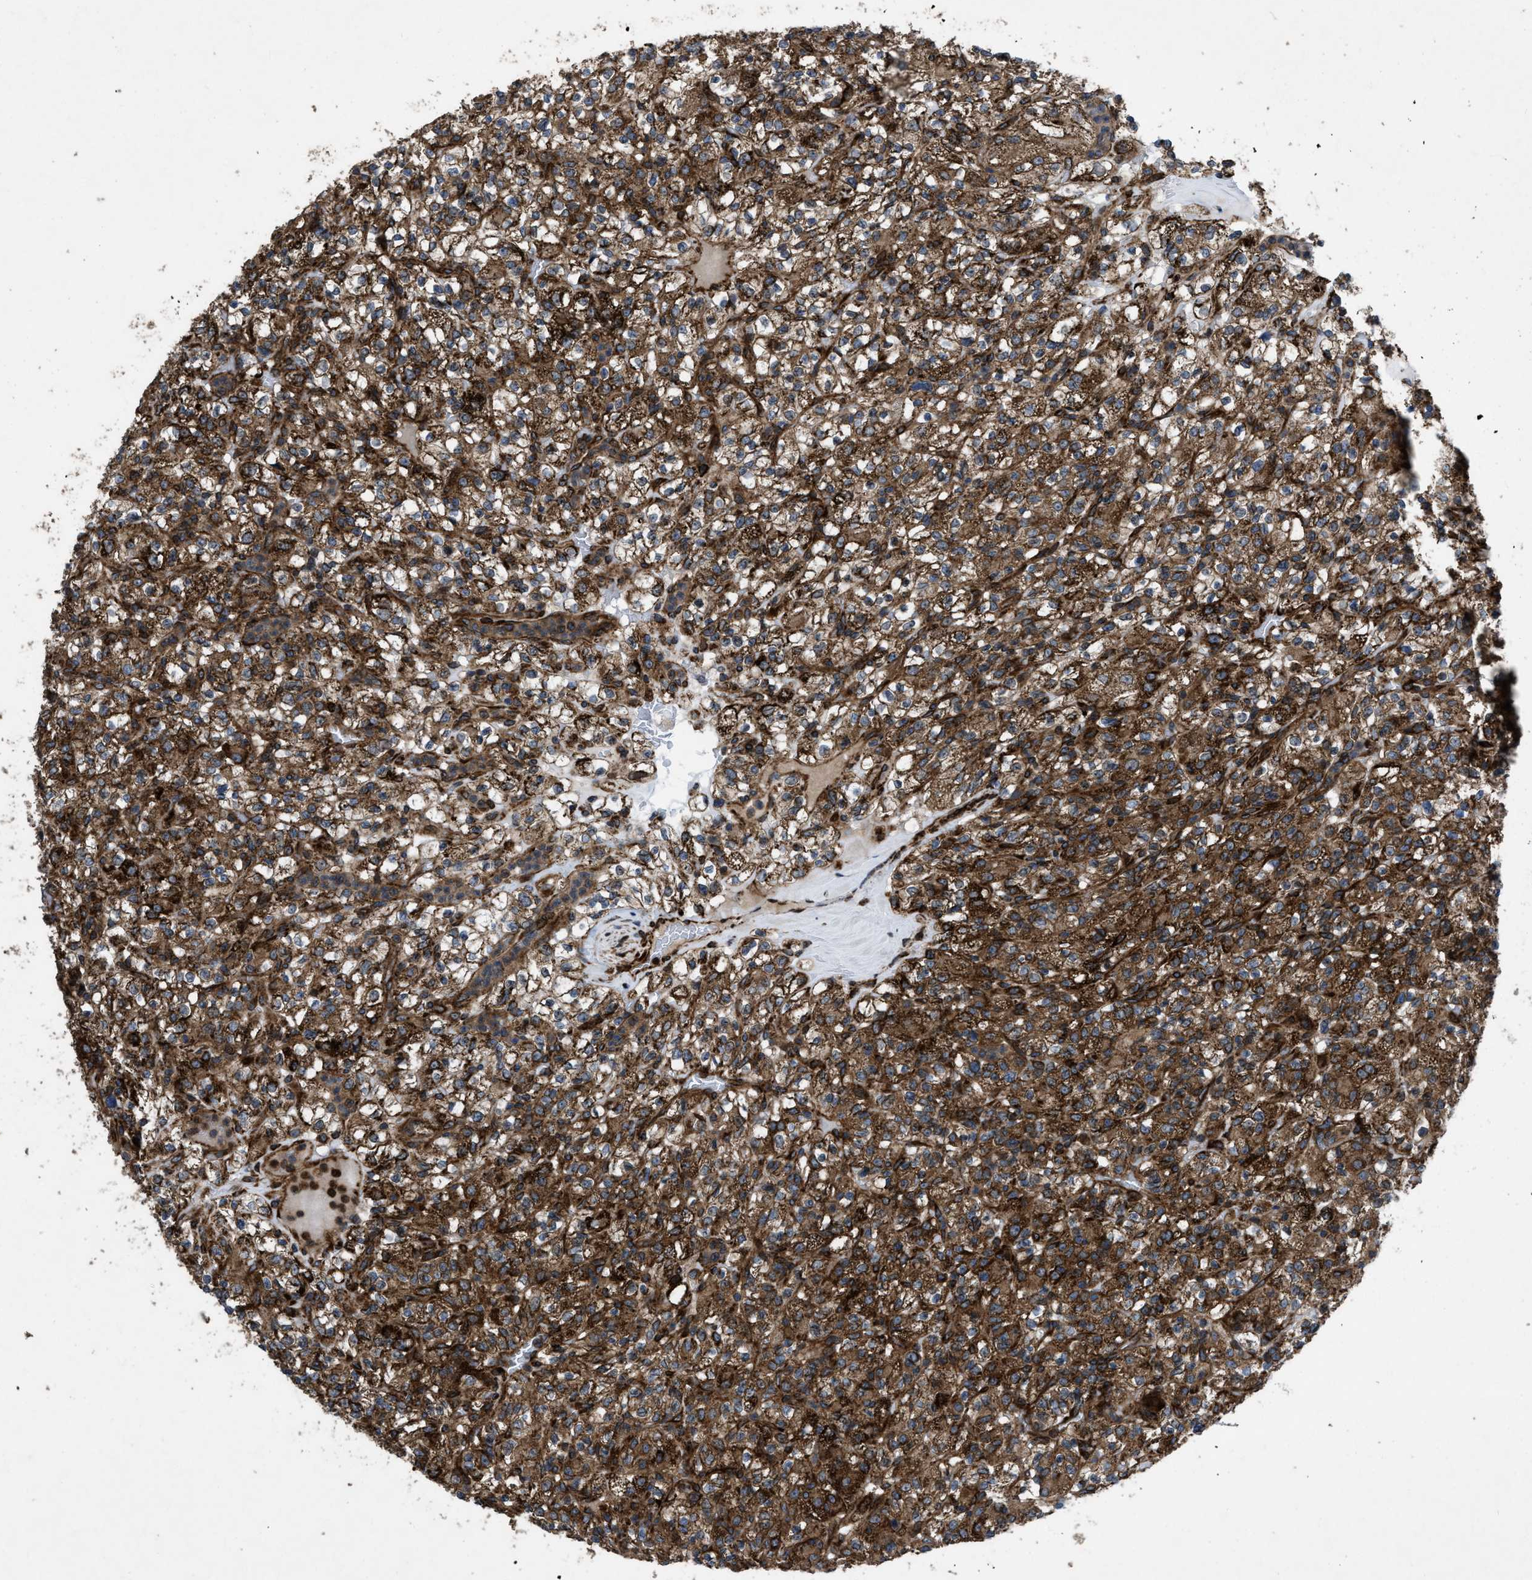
{"staining": {"intensity": "strong", "quantity": ">75%", "location": "cytoplasmic/membranous"}, "tissue": "renal cancer", "cell_type": "Tumor cells", "image_type": "cancer", "snomed": [{"axis": "morphology", "description": "Normal tissue, NOS"}, {"axis": "morphology", "description": "Adenocarcinoma, NOS"}, {"axis": "topography", "description": "Kidney"}], "caption": "Renal cancer stained for a protein displays strong cytoplasmic/membranous positivity in tumor cells.", "gene": "PER3", "patient": {"sex": "female", "age": 72}}